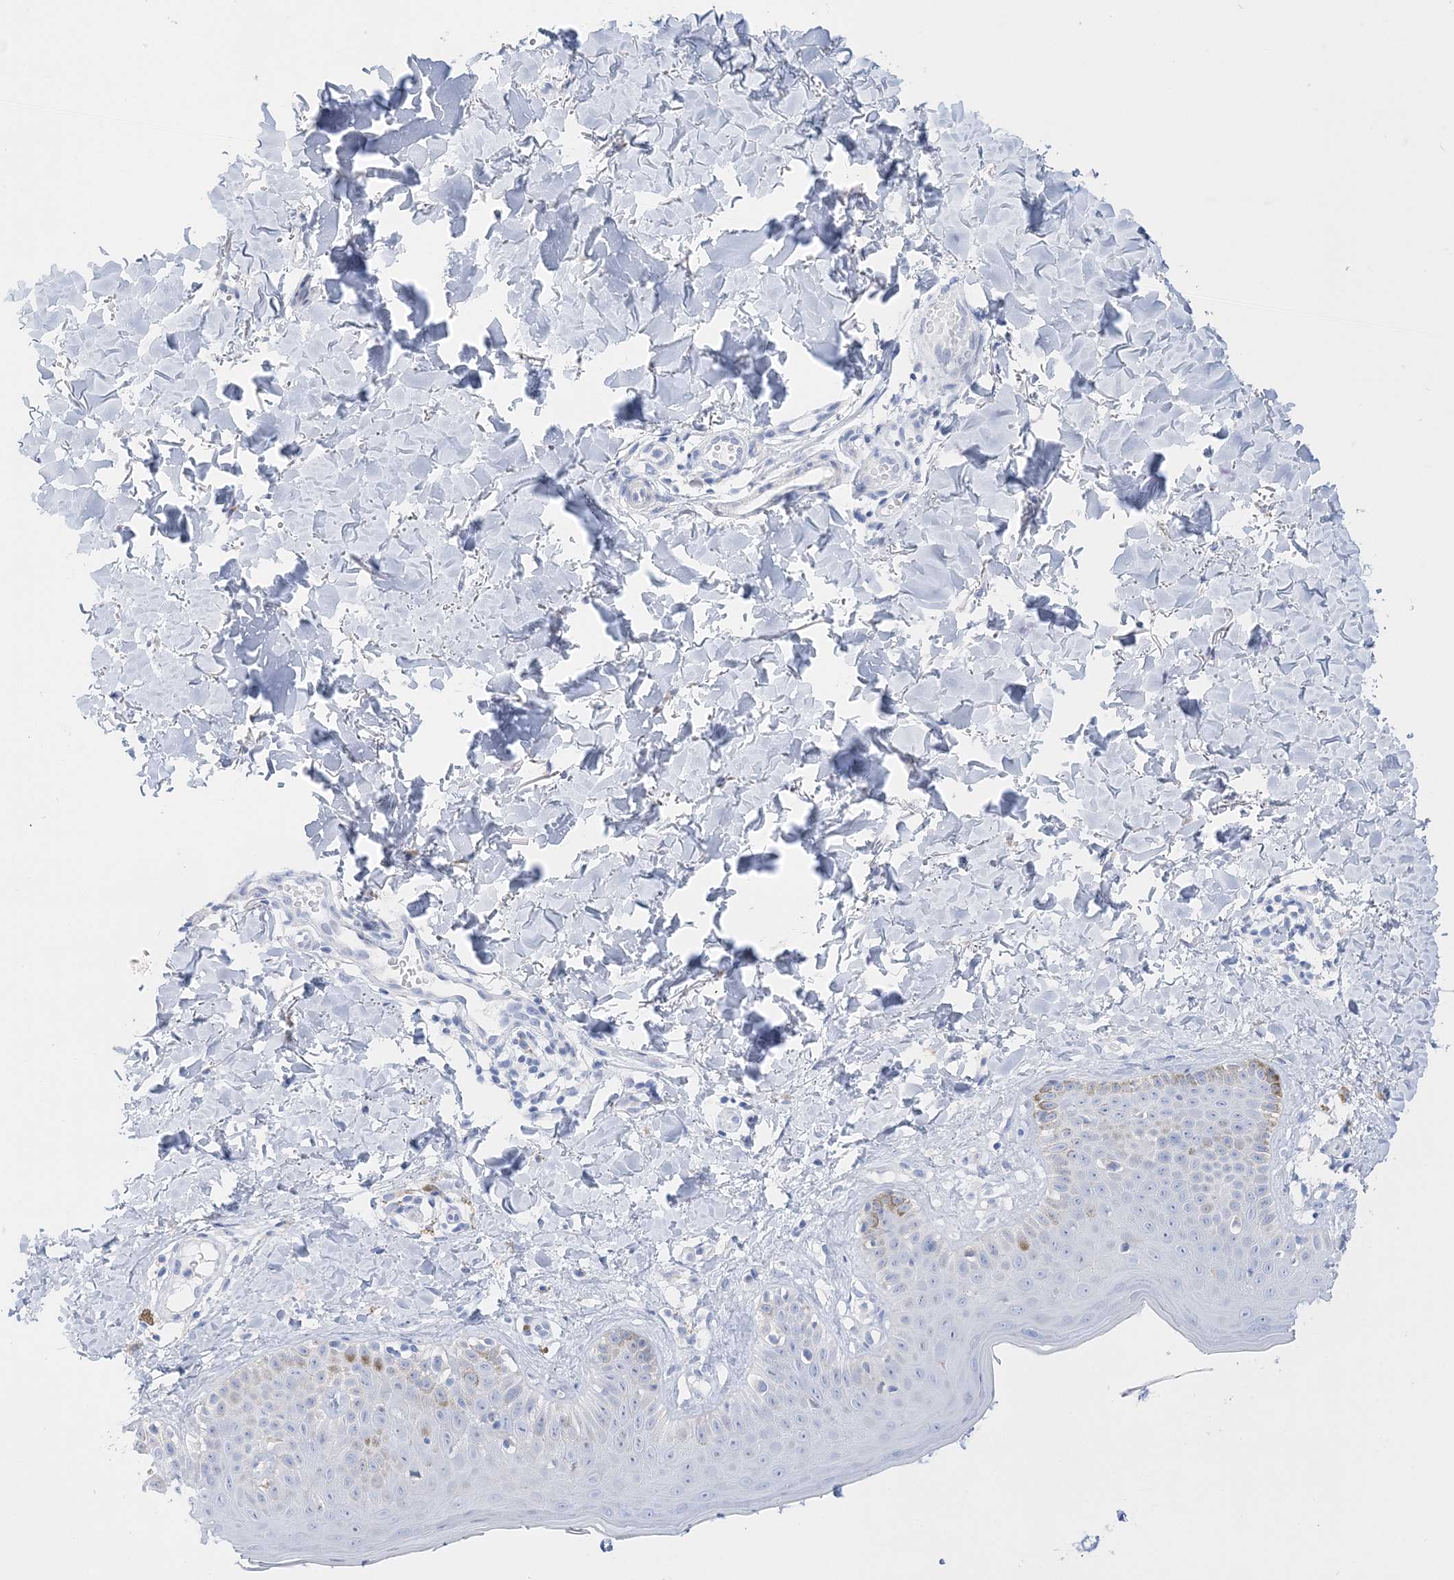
{"staining": {"intensity": "negative", "quantity": "none", "location": "none"}, "tissue": "skin", "cell_type": "Fibroblasts", "image_type": "normal", "snomed": [{"axis": "morphology", "description": "Normal tissue, NOS"}, {"axis": "topography", "description": "Skin"}], "caption": "DAB (3,3'-diaminobenzidine) immunohistochemical staining of unremarkable human skin displays no significant staining in fibroblasts. (Brightfield microscopy of DAB IHC at high magnification).", "gene": "TSPYL6", "patient": {"sex": "male", "age": 52}}